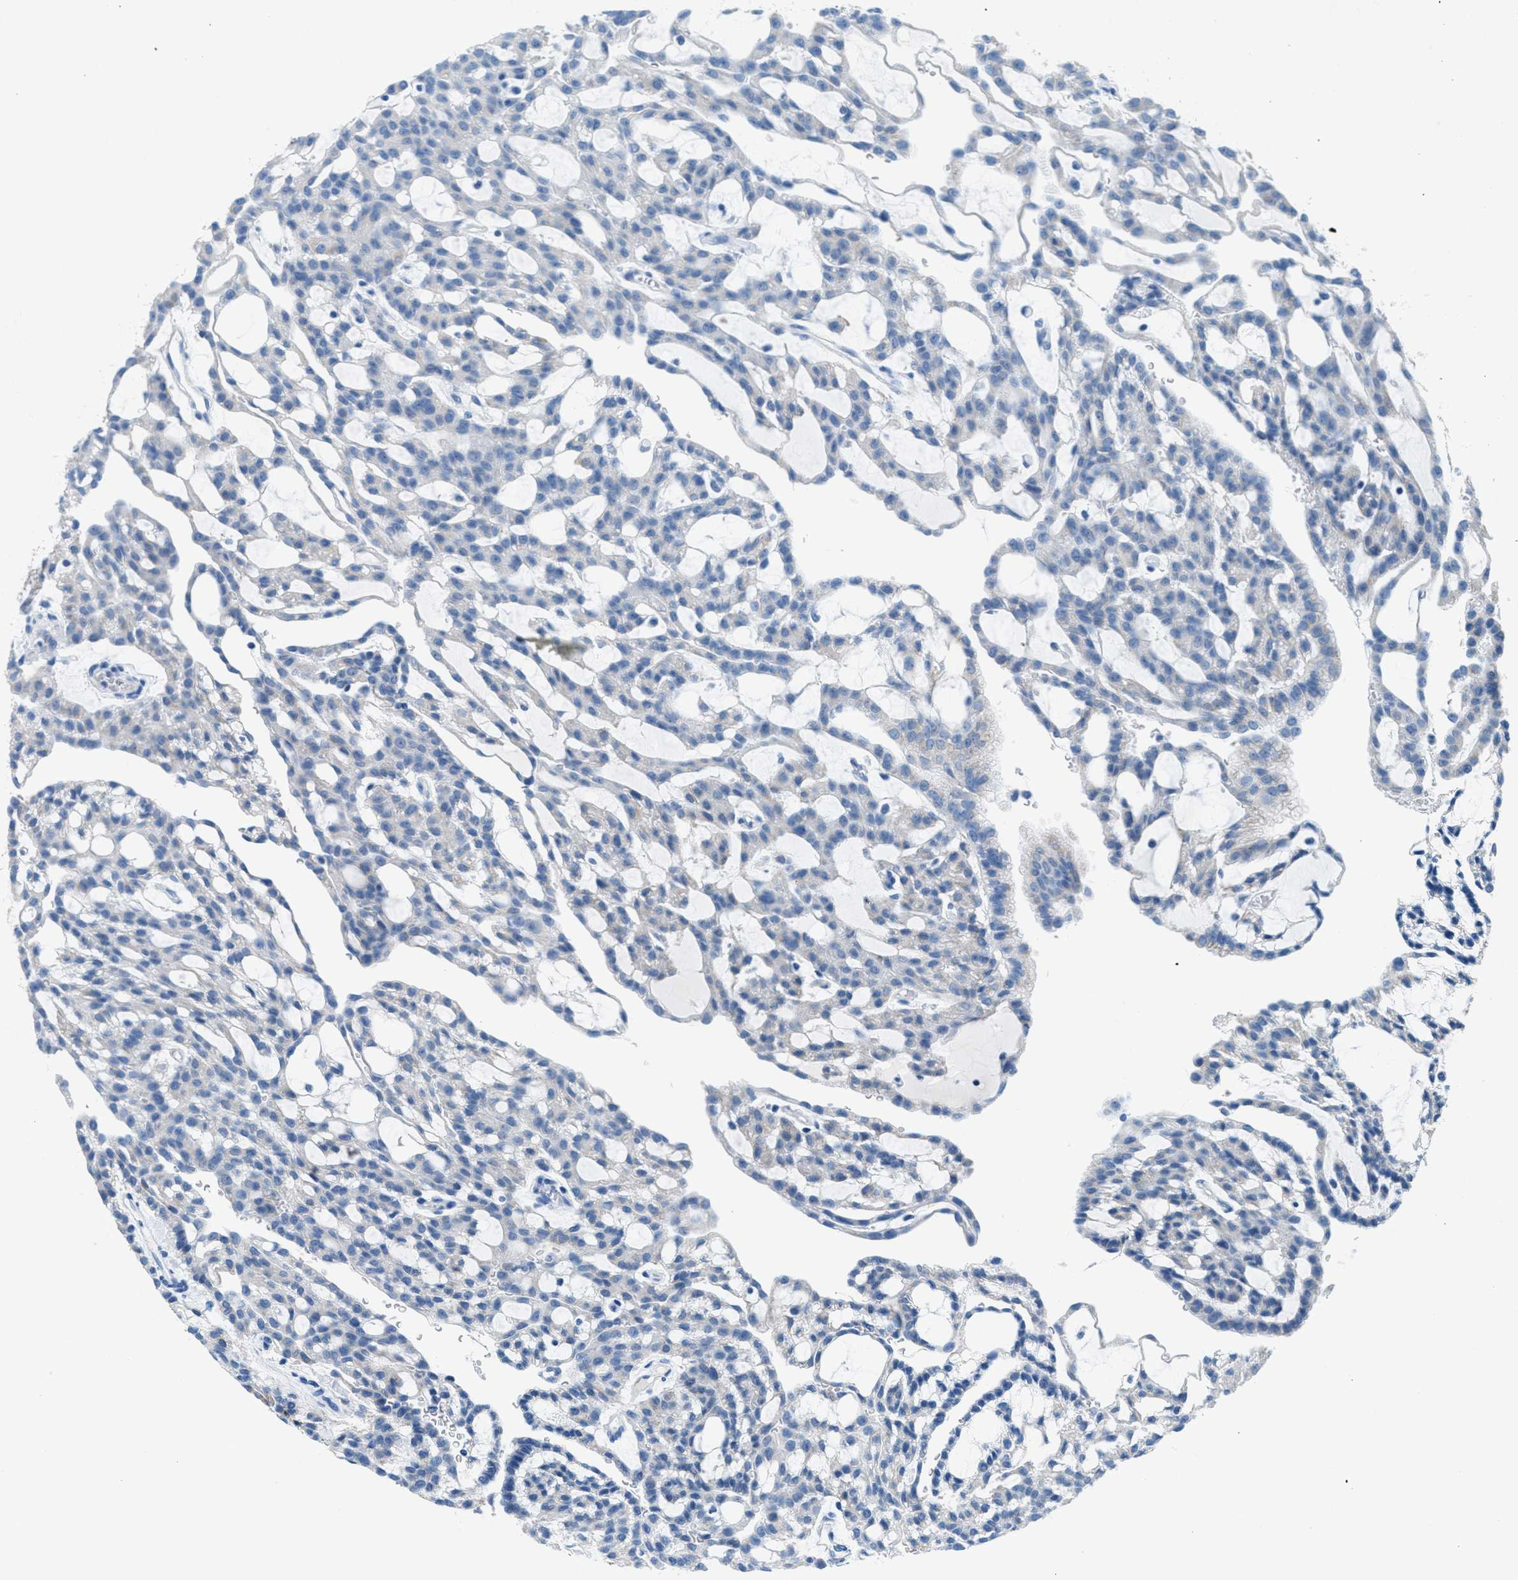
{"staining": {"intensity": "negative", "quantity": "none", "location": "none"}, "tissue": "renal cancer", "cell_type": "Tumor cells", "image_type": "cancer", "snomed": [{"axis": "morphology", "description": "Adenocarcinoma, NOS"}, {"axis": "topography", "description": "Kidney"}], "caption": "Renal cancer (adenocarcinoma) was stained to show a protein in brown. There is no significant staining in tumor cells.", "gene": "MGARP", "patient": {"sex": "male", "age": 63}}